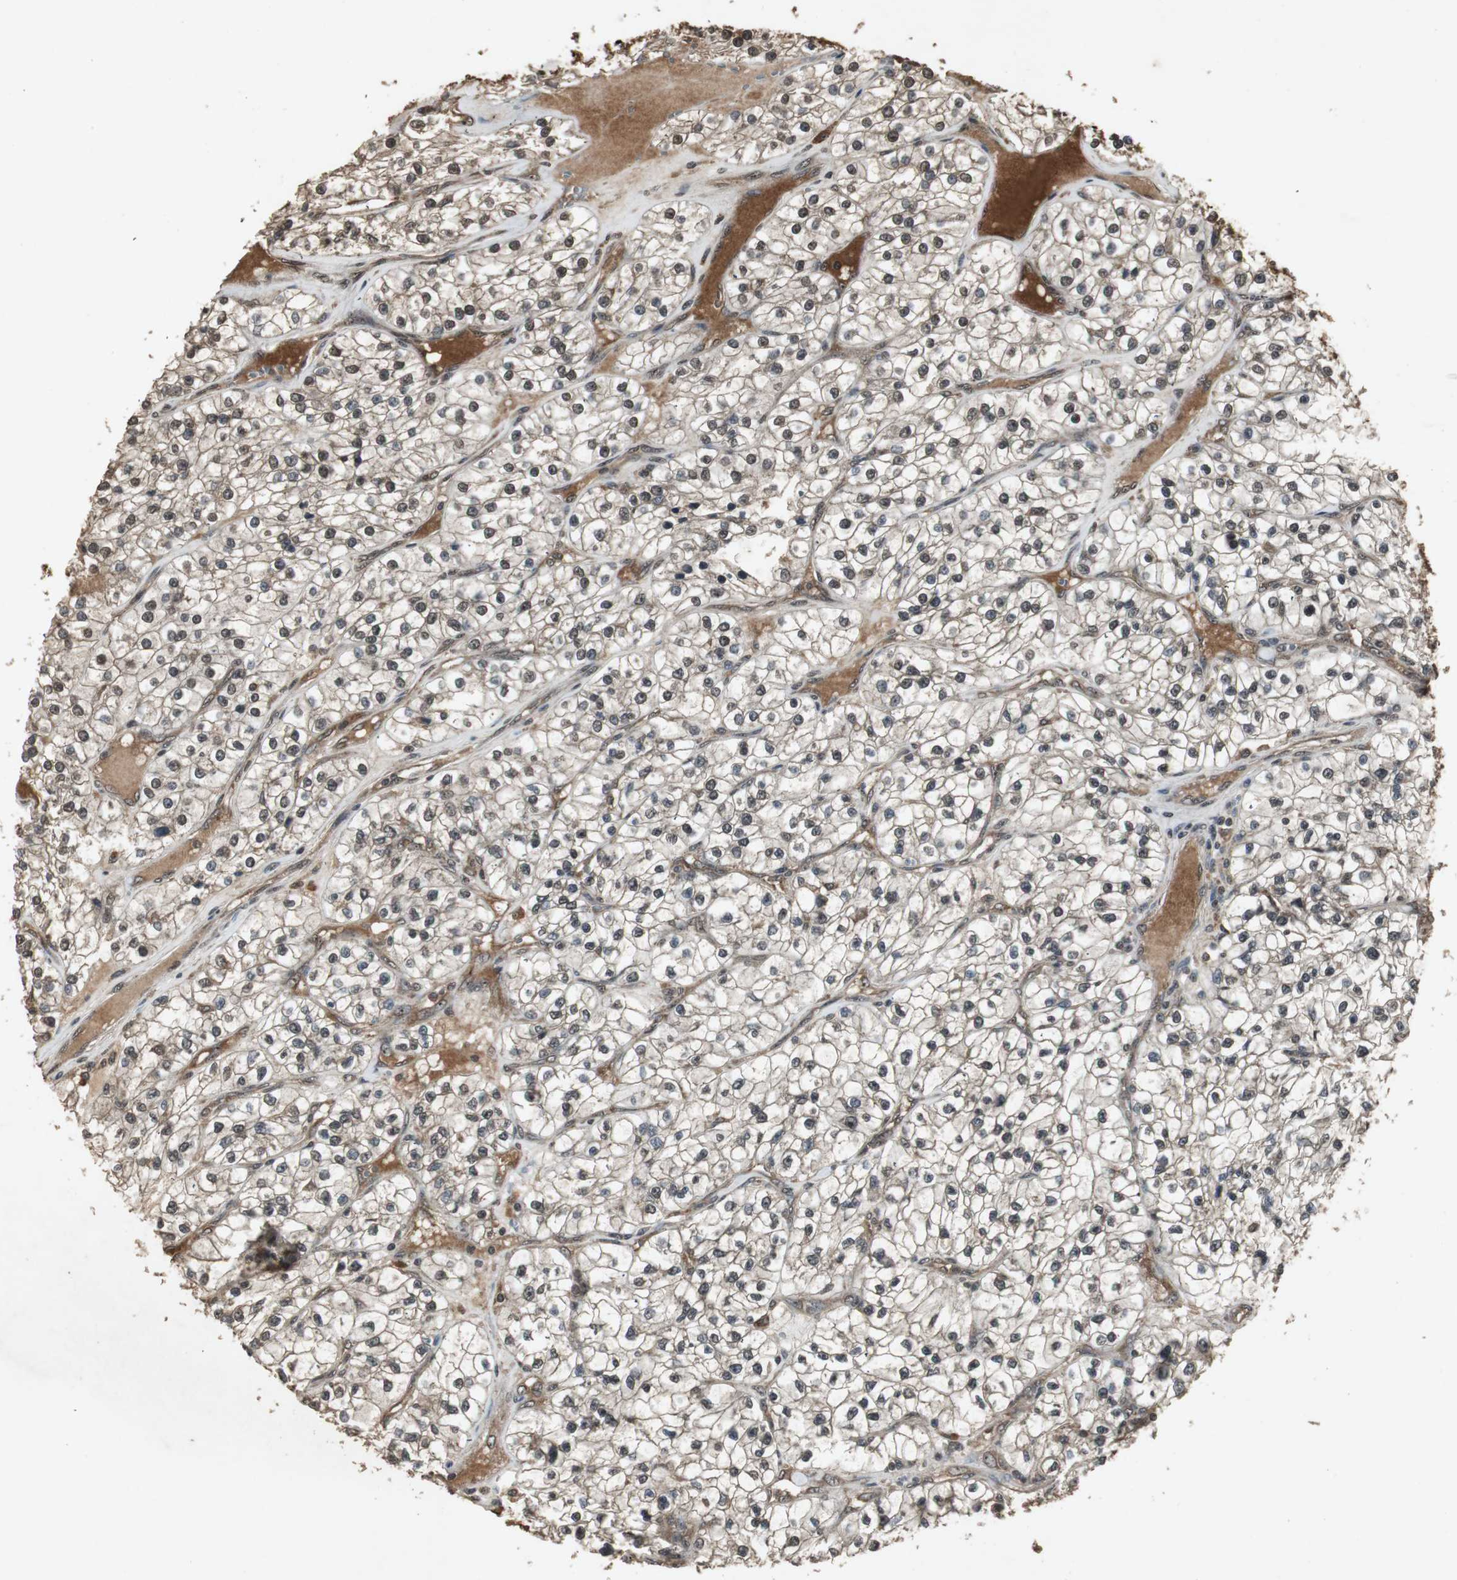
{"staining": {"intensity": "moderate", "quantity": ">75%", "location": "cytoplasmic/membranous,nuclear"}, "tissue": "renal cancer", "cell_type": "Tumor cells", "image_type": "cancer", "snomed": [{"axis": "morphology", "description": "Adenocarcinoma, NOS"}, {"axis": "topography", "description": "Kidney"}], "caption": "Human adenocarcinoma (renal) stained with a protein marker displays moderate staining in tumor cells.", "gene": "EMX1", "patient": {"sex": "female", "age": 57}}